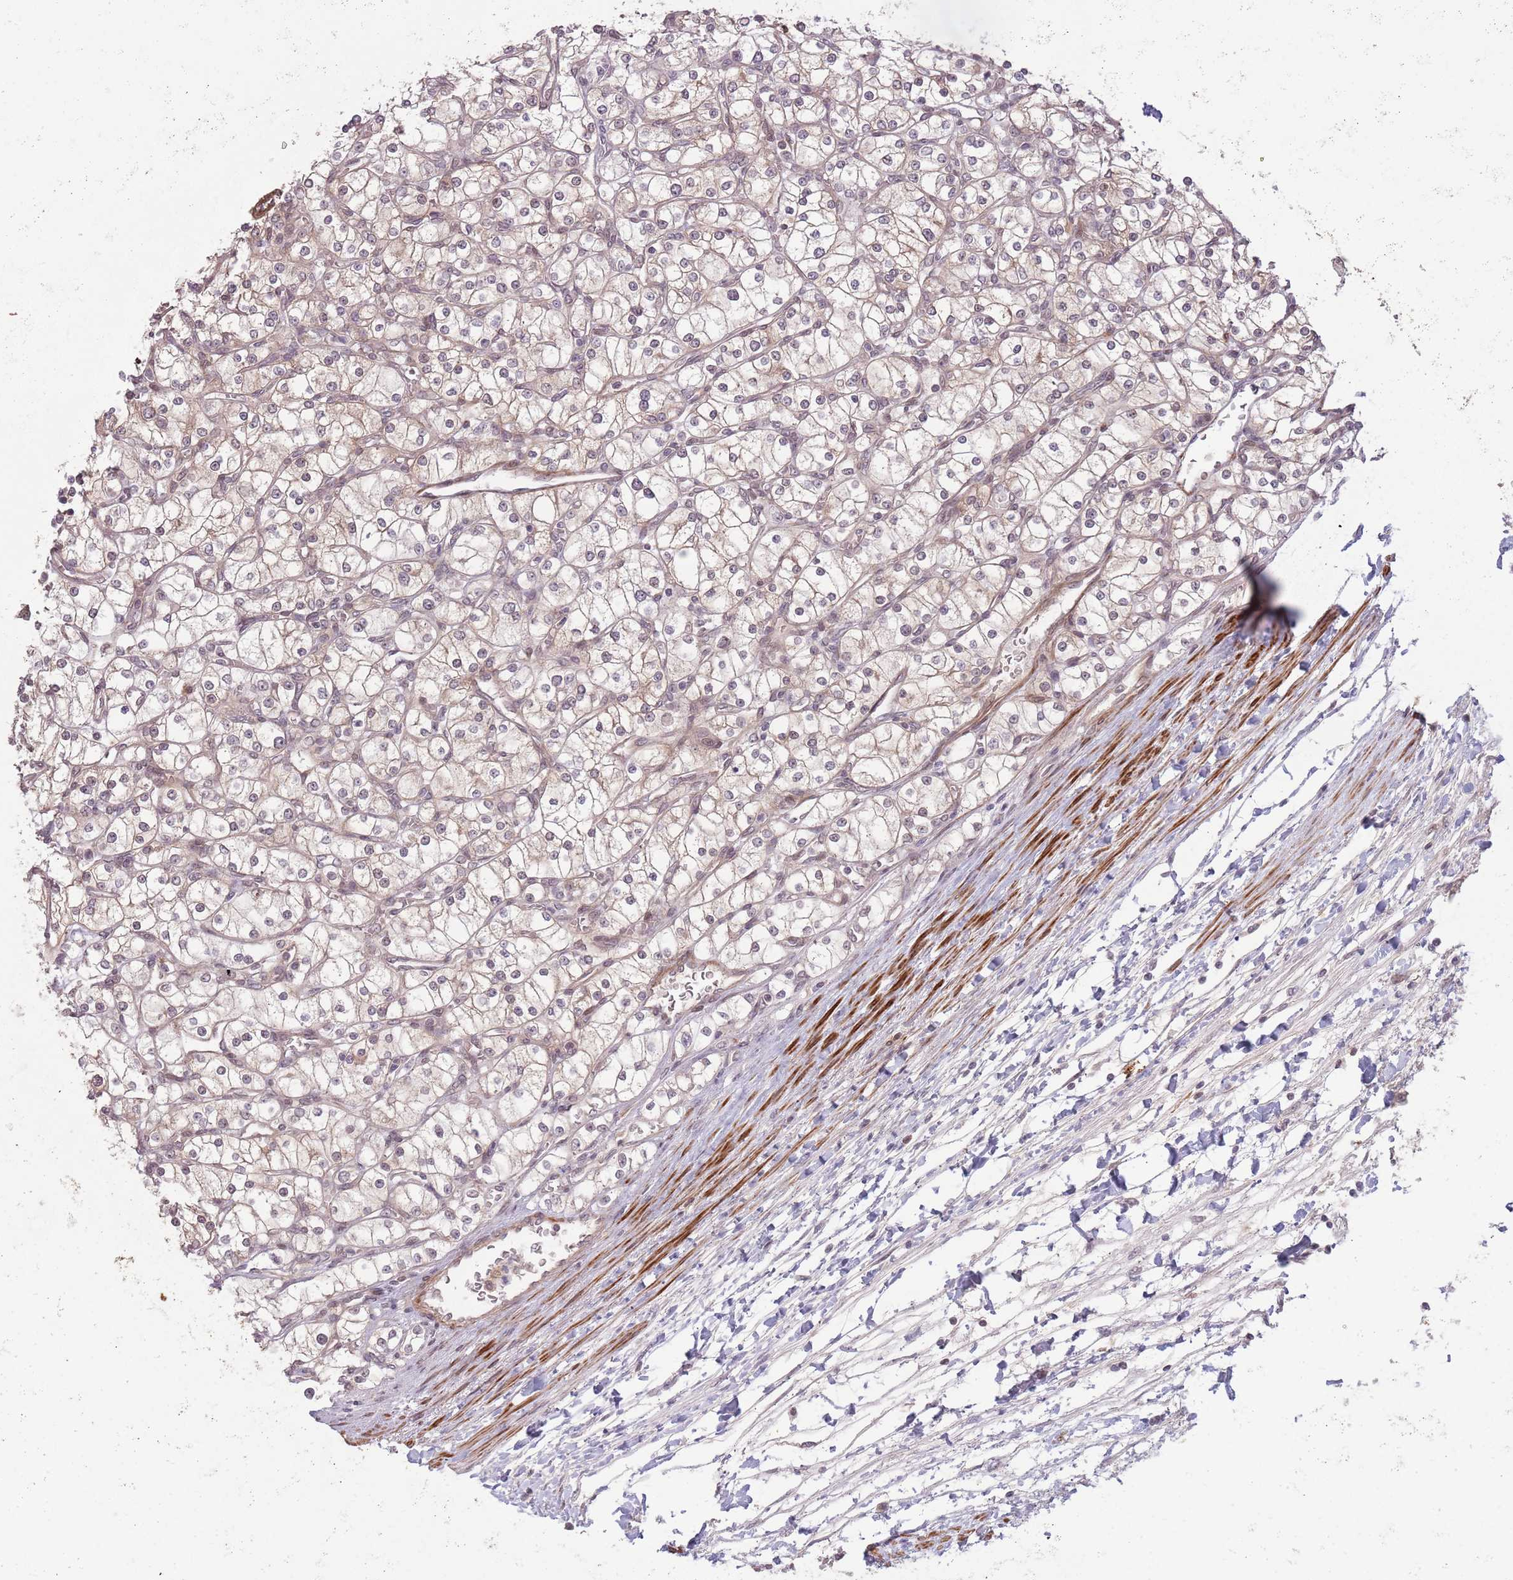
{"staining": {"intensity": "negative", "quantity": "none", "location": "none"}, "tissue": "renal cancer", "cell_type": "Tumor cells", "image_type": "cancer", "snomed": [{"axis": "morphology", "description": "Adenocarcinoma, NOS"}, {"axis": "topography", "description": "Kidney"}], "caption": "Immunohistochemical staining of human renal adenocarcinoma displays no significant staining in tumor cells.", "gene": "CCDC154", "patient": {"sex": "male", "age": 80}}